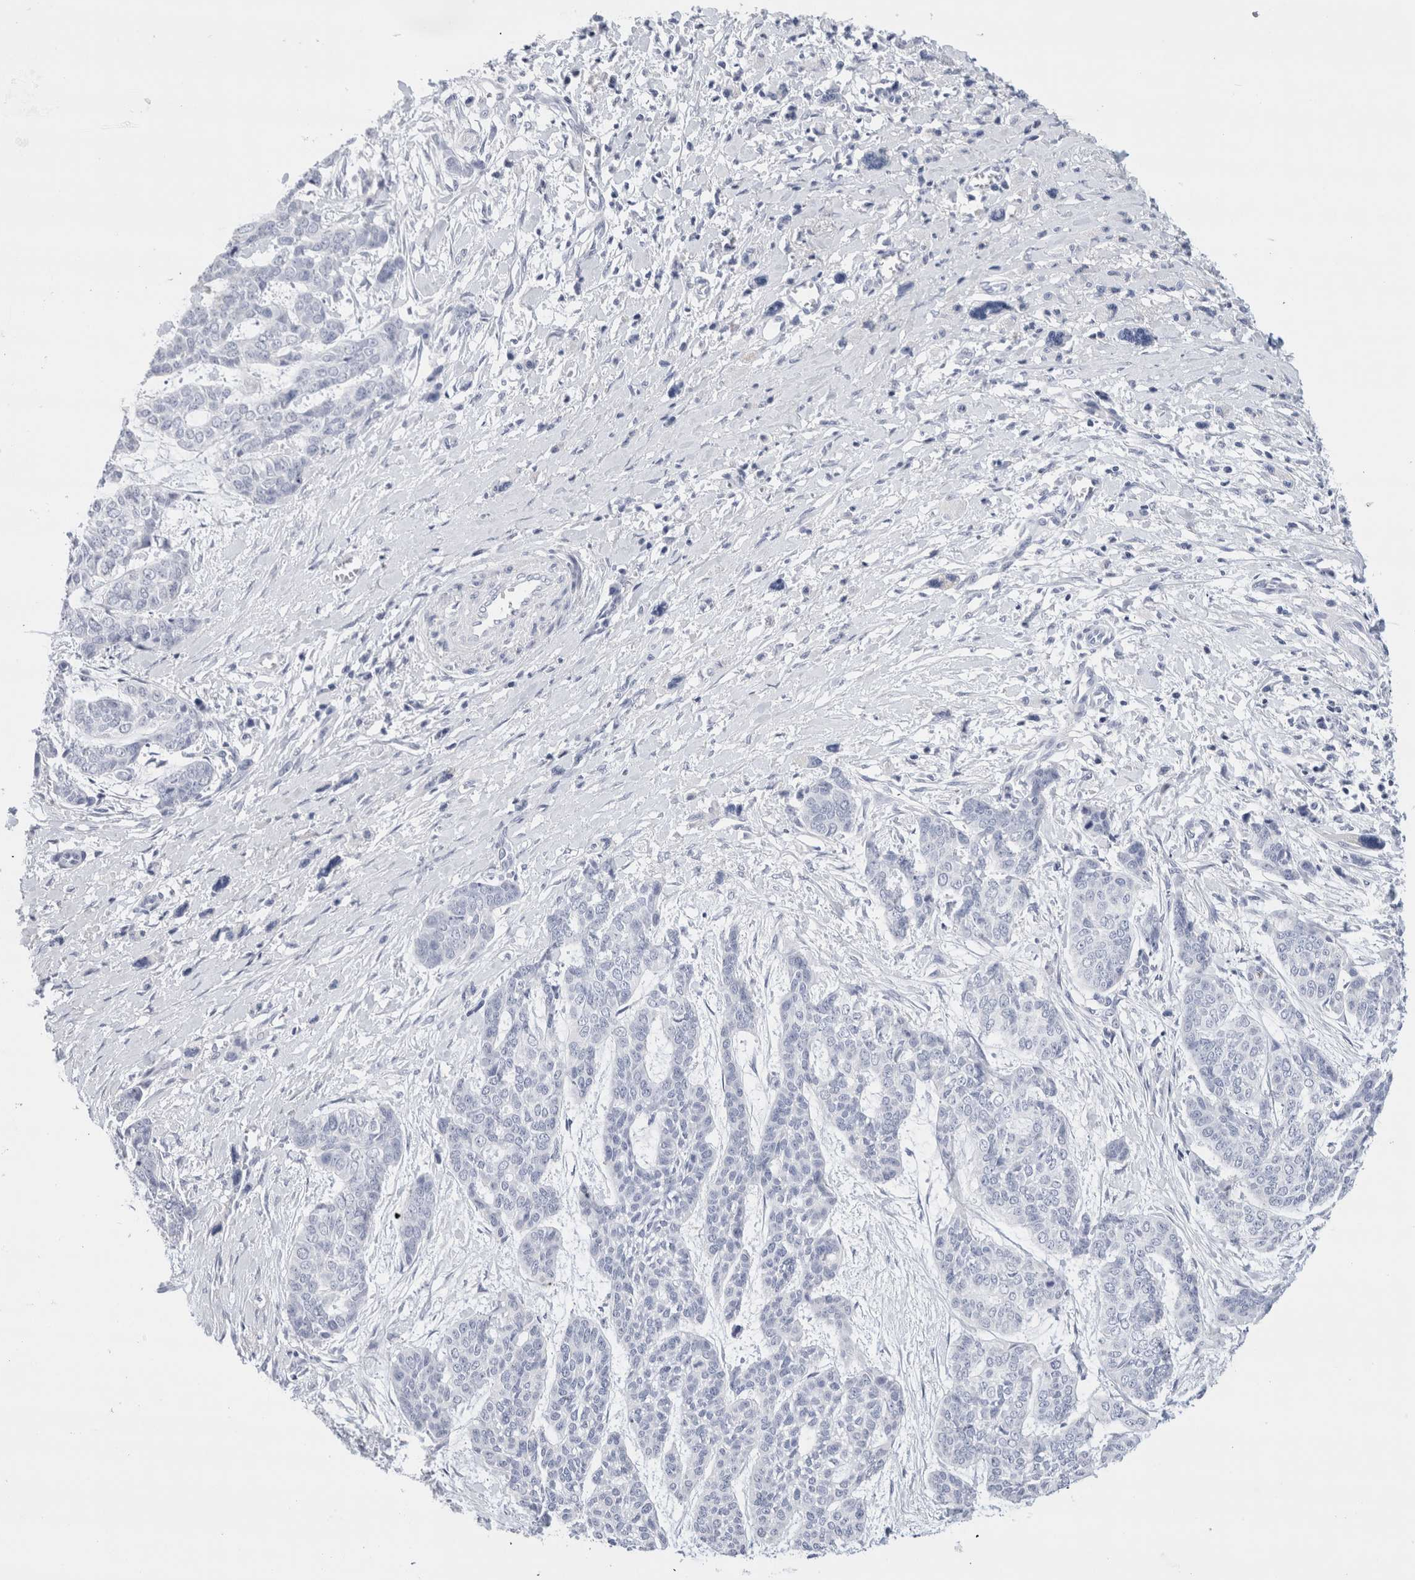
{"staining": {"intensity": "negative", "quantity": "none", "location": "none"}, "tissue": "skin cancer", "cell_type": "Tumor cells", "image_type": "cancer", "snomed": [{"axis": "morphology", "description": "Basal cell carcinoma"}, {"axis": "topography", "description": "Skin"}], "caption": "High magnification brightfield microscopy of skin basal cell carcinoma stained with DAB (3,3'-diaminobenzidine) (brown) and counterstained with hematoxylin (blue): tumor cells show no significant staining.", "gene": "ECHDC2", "patient": {"sex": "female", "age": 64}}